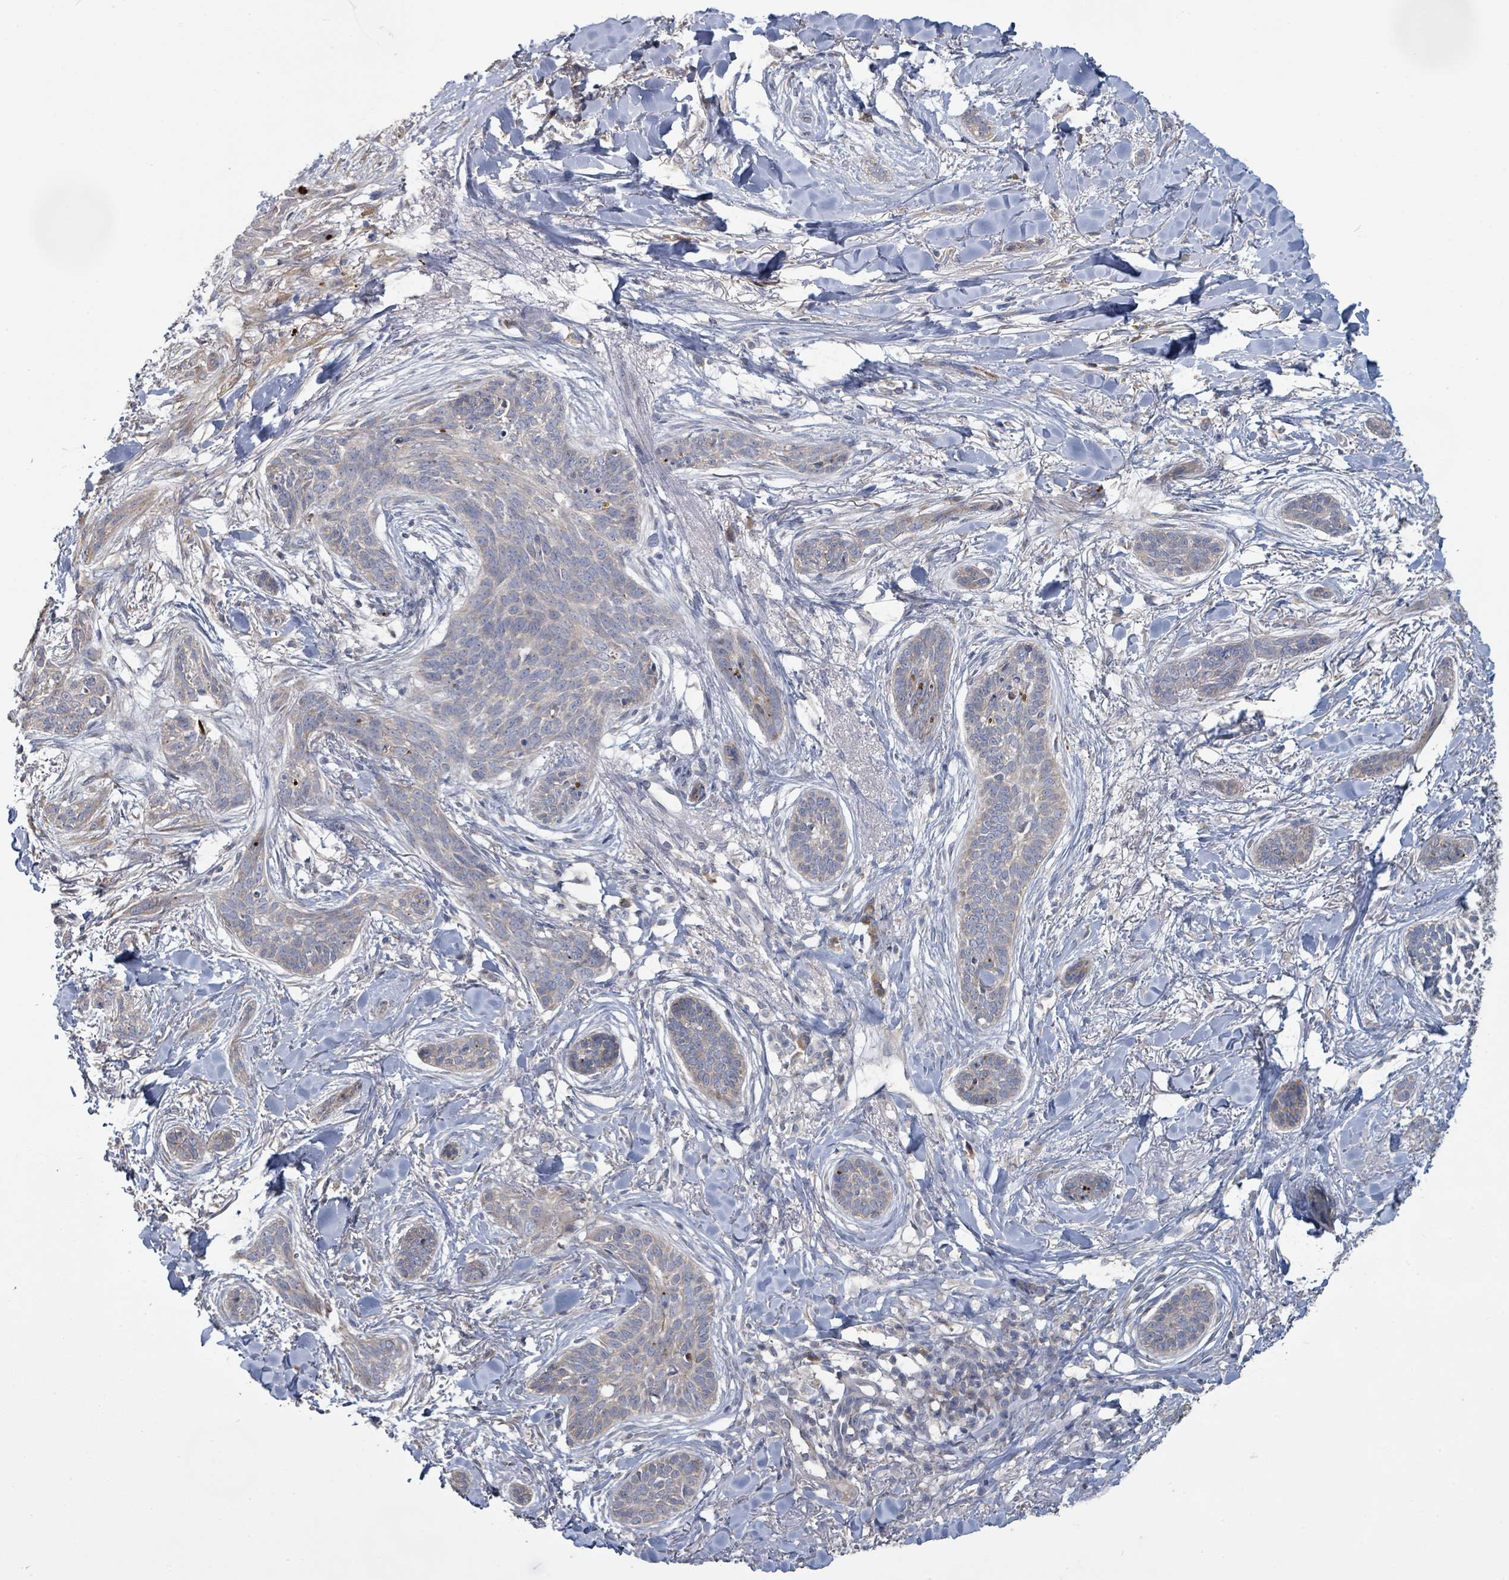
{"staining": {"intensity": "negative", "quantity": "none", "location": "none"}, "tissue": "skin cancer", "cell_type": "Tumor cells", "image_type": "cancer", "snomed": [{"axis": "morphology", "description": "Basal cell carcinoma"}, {"axis": "topography", "description": "Skin"}], "caption": "The IHC photomicrograph has no significant staining in tumor cells of skin cancer (basal cell carcinoma) tissue.", "gene": "KCNS2", "patient": {"sex": "male", "age": 52}}